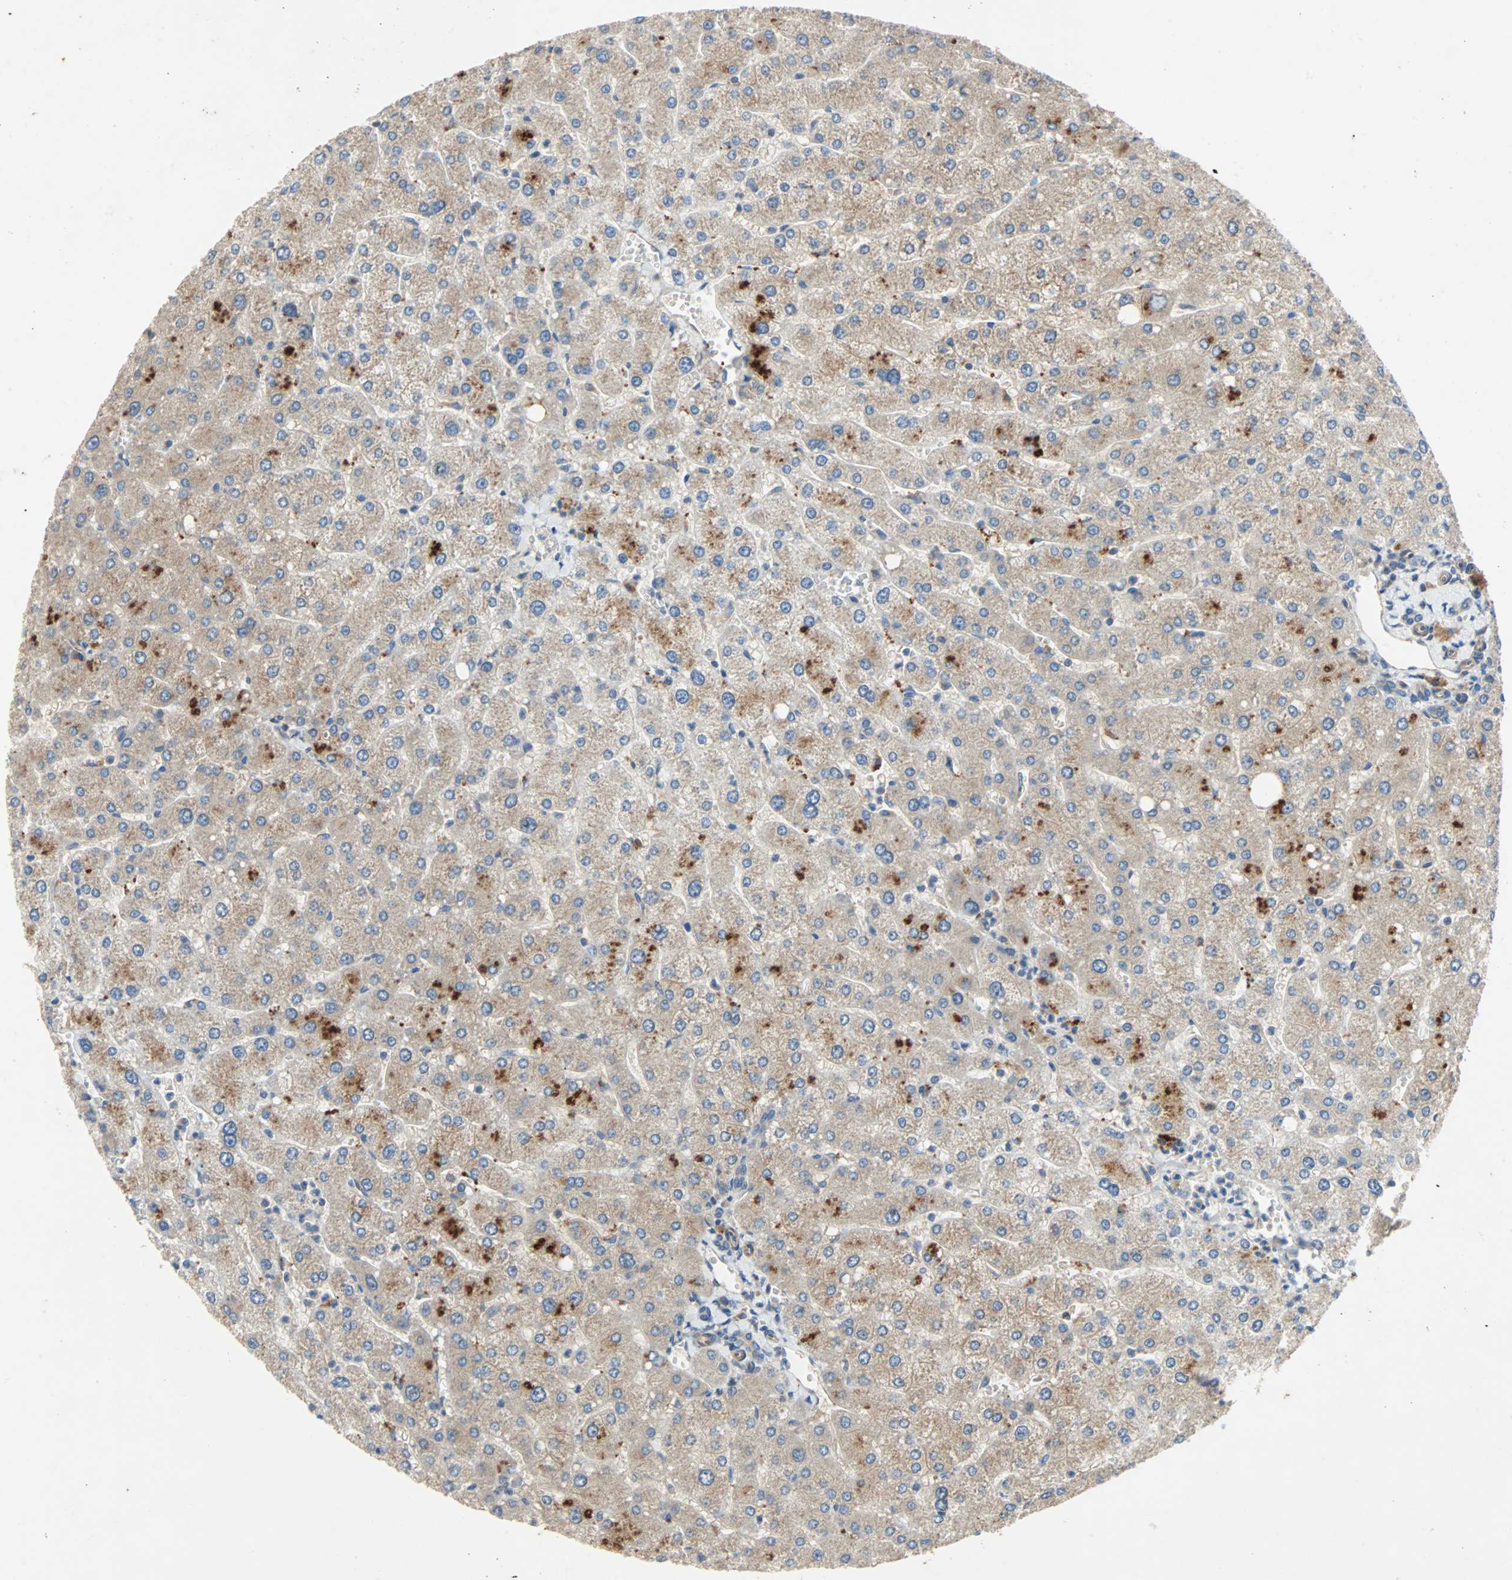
{"staining": {"intensity": "weak", "quantity": ">75%", "location": "cytoplasmic/membranous"}, "tissue": "liver", "cell_type": "Cholangiocytes", "image_type": "normal", "snomed": [{"axis": "morphology", "description": "Normal tissue, NOS"}, {"axis": "topography", "description": "Liver"}], "caption": "Immunohistochemistry (IHC) image of normal liver: human liver stained using IHC demonstrates low levels of weak protein expression localized specifically in the cytoplasmic/membranous of cholangiocytes, appearing as a cytoplasmic/membranous brown color.", "gene": "XYLT1", "patient": {"sex": "male", "age": 55}}